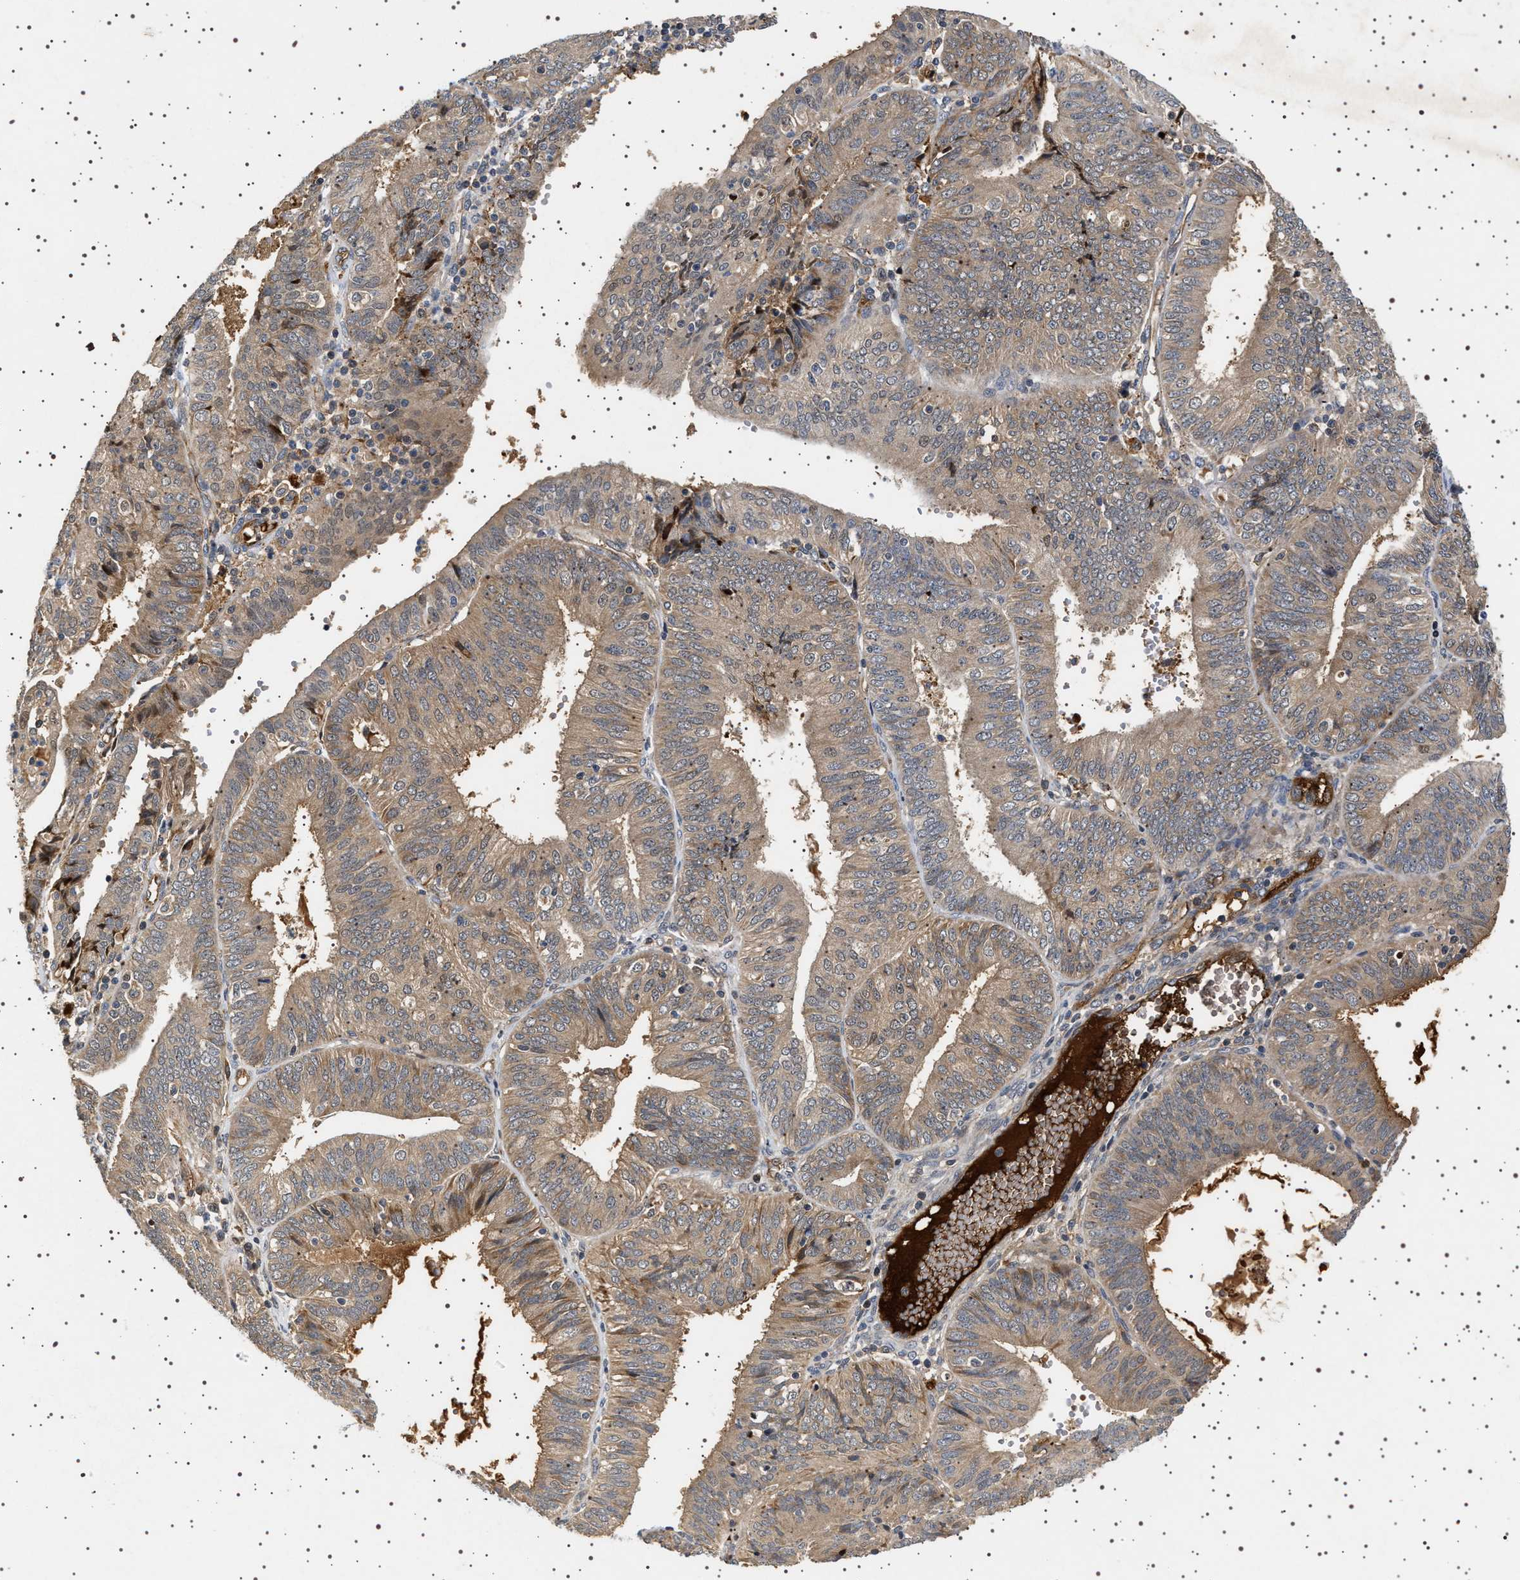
{"staining": {"intensity": "weak", "quantity": ">75%", "location": "cytoplasmic/membranous"}, "tissue": "endometrial cancer", "cell_type": "Tumor cells", "image_type": "cancer", "snomed": [{"axis": "morphology", "description": "Adenocarcinoma, NOS"}, {"axis": "topography", "description": "Endometrium"}], "caption": "Immunohistochemistry of endometrial adenocarcinoma exhibits low levels of weak cytoplasmic/membranous staining in approximately >75% of tumor cells. (Stains: DAB (3,3'-diaminobenzidine) in brown, nuclei in blue, Microscopy: brightfield microscopy at high magnification).", "gene": "FICD", "patient": {"sex": "female", "age": 58}}